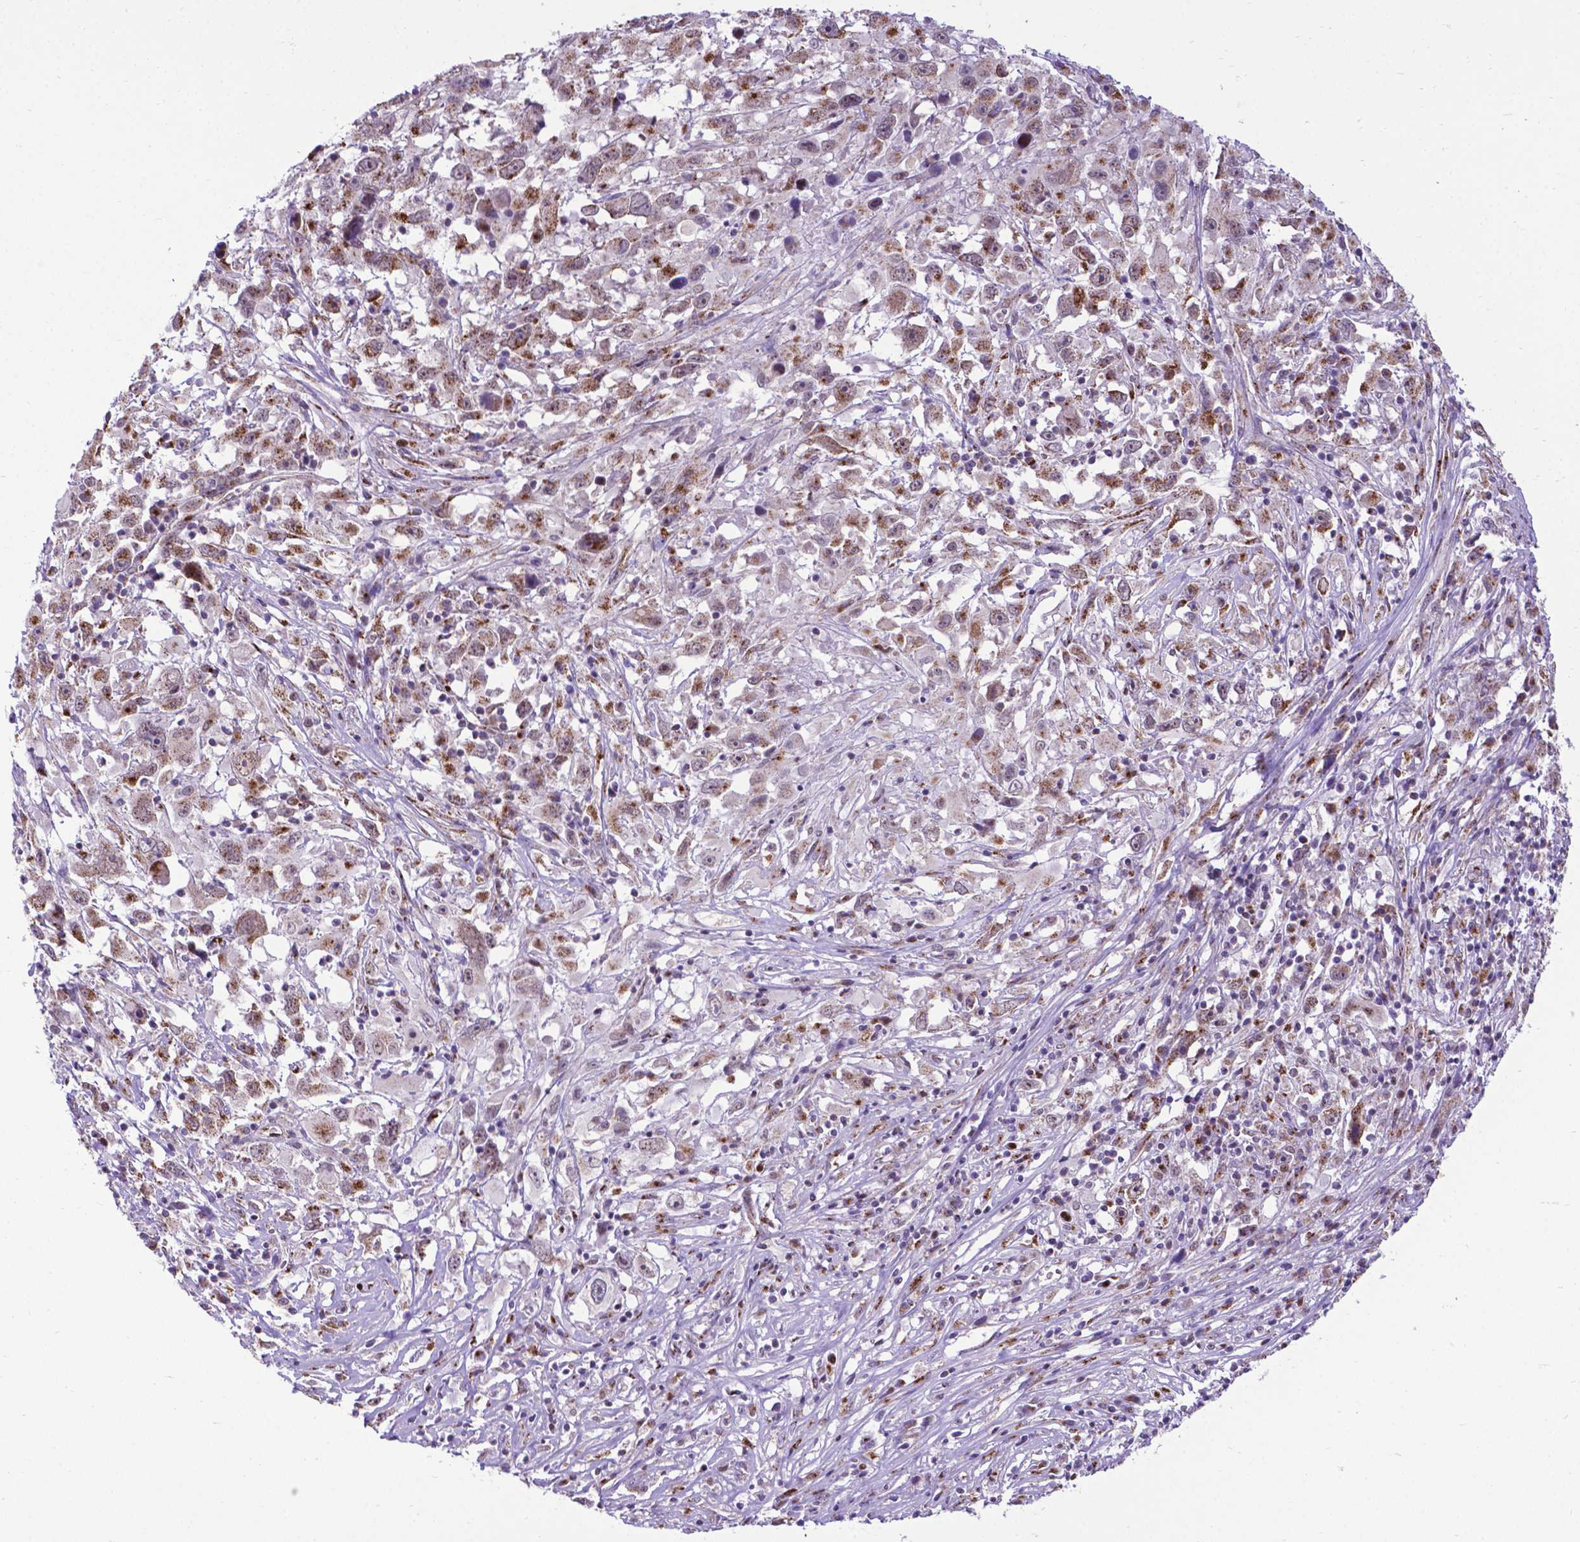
{"staining": {"intensity": "moderate", "quantity": "25%-75%", "location": "cytoplasmic/membranous"}, "tissue": "melanoma", "cell_type": "Tumor cells", "image_type": "cancer", "snomed": [{"axis": "morphology", "description": "Malignant melanoma, Metastatic site"}, {"axis": "topography", "description": "Soft tissue"}], "caption": "This photomicrograph demonstrates IHC staining of human melanoma, with medium moderate cytoplasmic/membranous expression in about 25%-75% of tumor cells.", "gene": "MRPL10", "patient": {"sex": "male", "age": 50}}